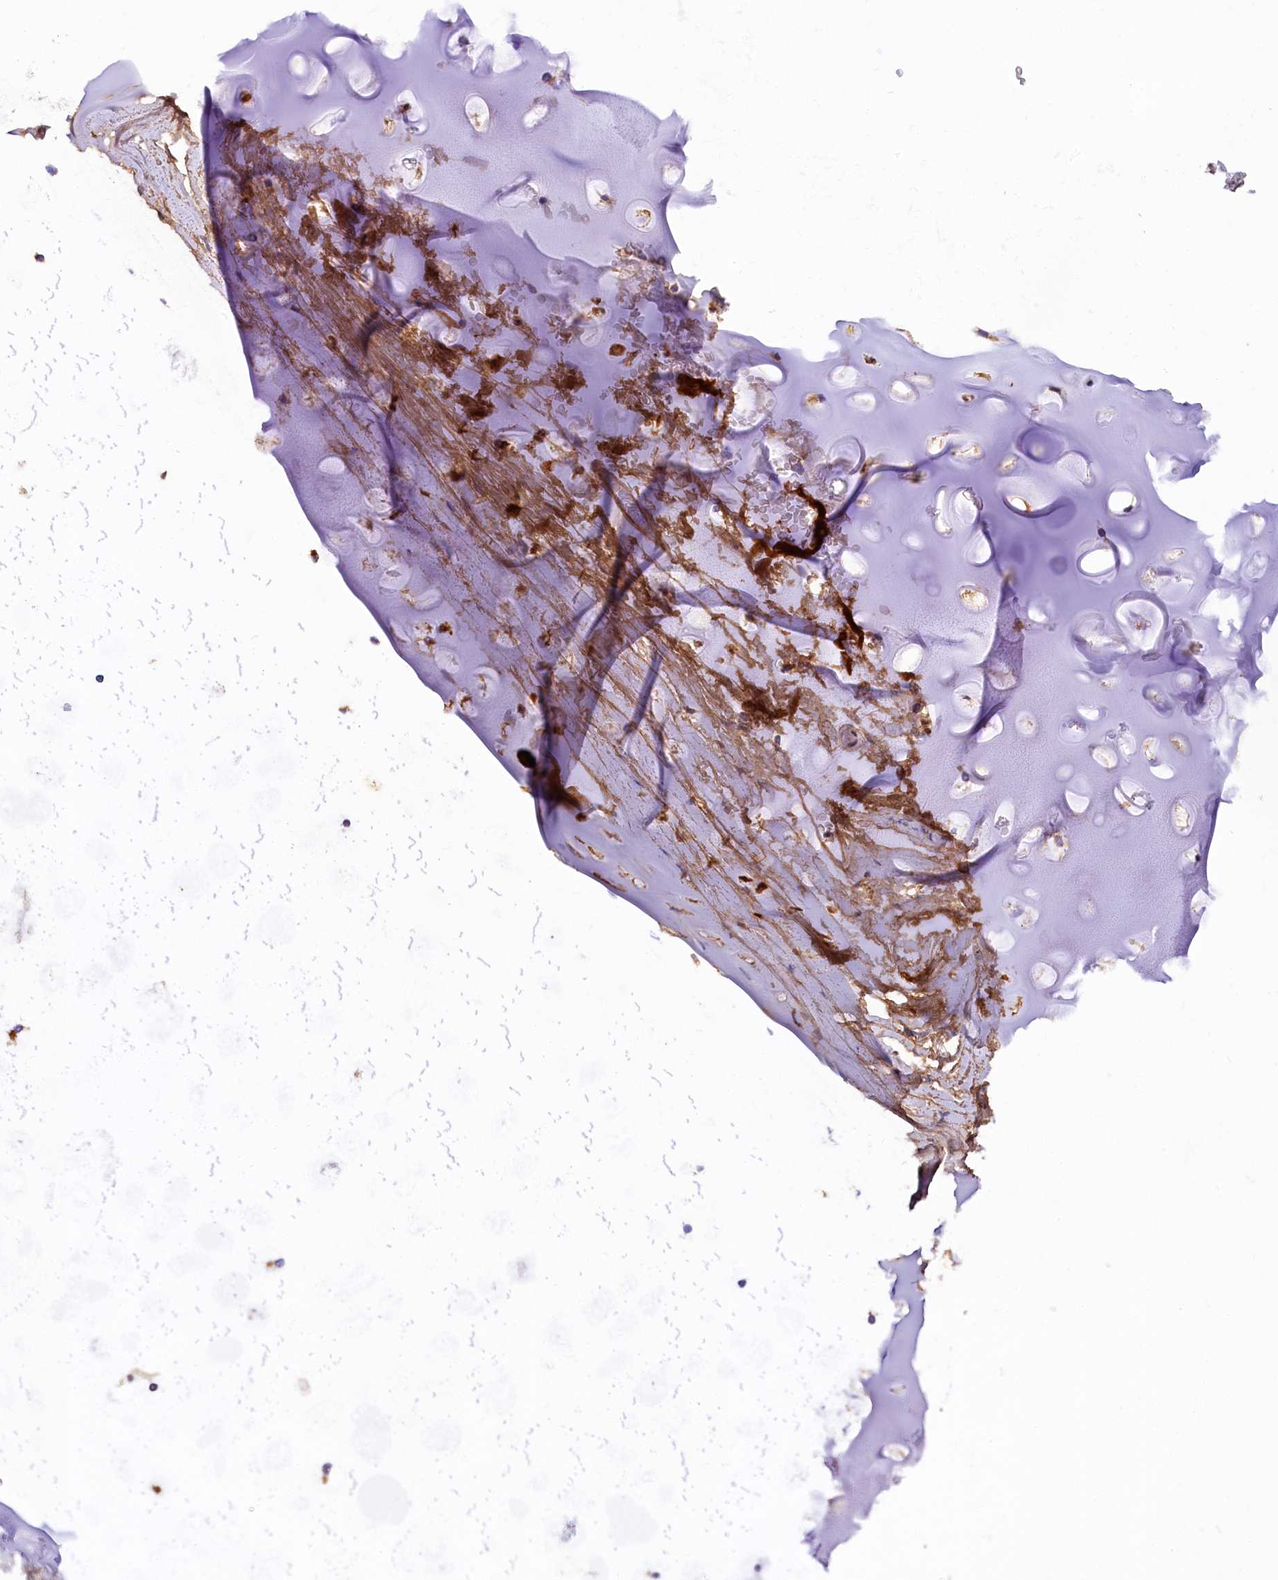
{"staining": {"intensity": "moderate", "quantity": "25%-75%", "location": "cytoplasmic/membranous"}, "tissue": "adipose tissue", "cell_type": "Adipocytes", "image_type": "normal", "snomed": [{"axis": "morphology", "description": "Normal tissue, NOS"}, {"axis": "topography", "description": "Lymph node"}, {"axis": "topography", "description": "Bronchus"}], "caption": "Immunohistochemical staining of unremarkable adipose tissue demonstrates medium levels of moderate cytoplasmic/membranous expression in about 25%-75% of adipocytes. (Stains: DAB (3,3'-diaminobenzidine) in brown, nuclei in blue, Microscopy: brightfield microscopy at high magnification).", "gene": "SOD3", "patient": {"sex": "male", "age": 63}}